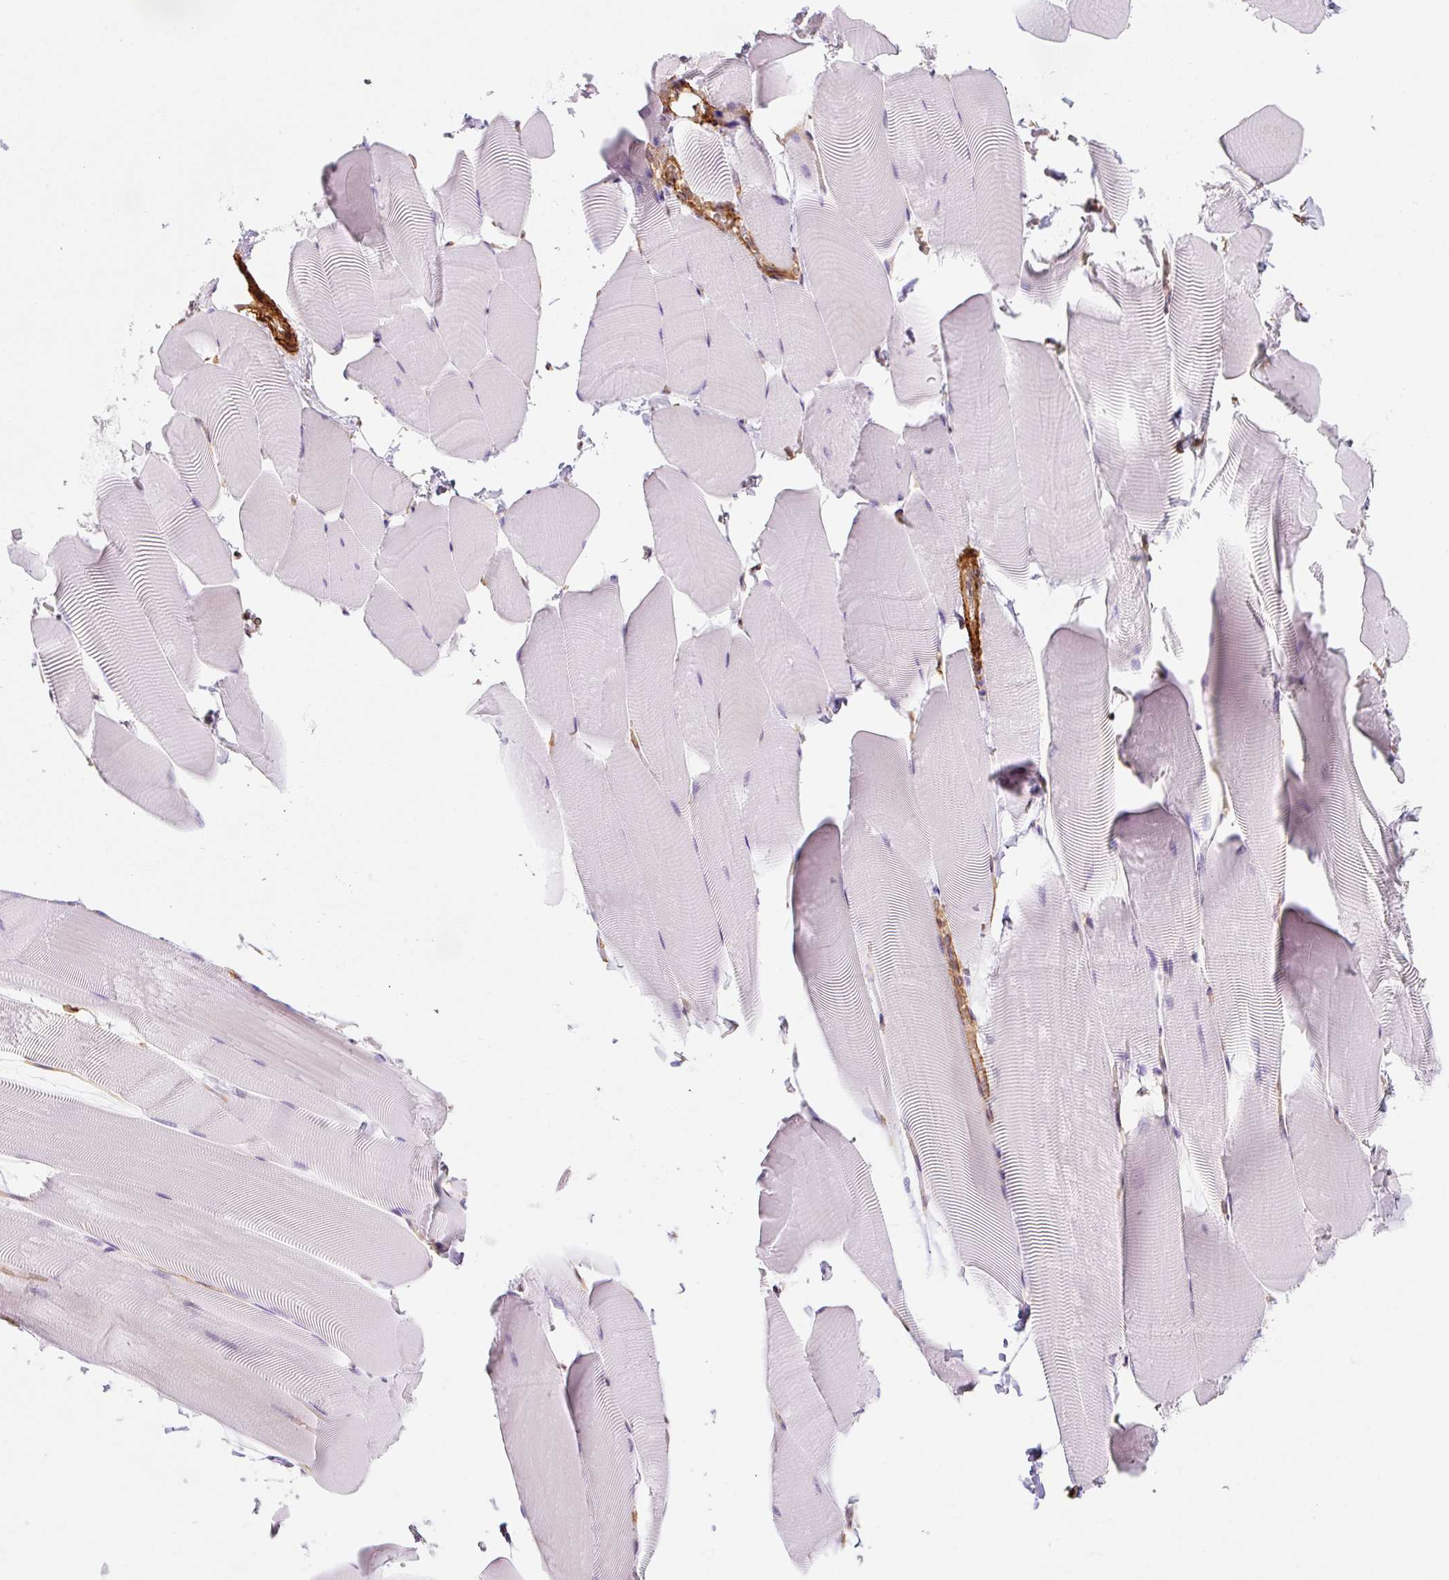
{"staining": {"intensity": "negative", "quantity": "none", "location": "none"}, "tissue": "skeletal muscle", "cell_type": "Myocytes", "image_type": "normal", "snomed": [{"axis": "morphology", "description": "Normal tissue, NOS"}, {"axis": "topography", "description": "Skeletal muscle"}], "caption": "Protein analysis of unremarkable skeletal muscle exhibits no significant expression in myocytes.", "gene": "CAVIN3", "patient": {"sex": "male", "age": 25}}